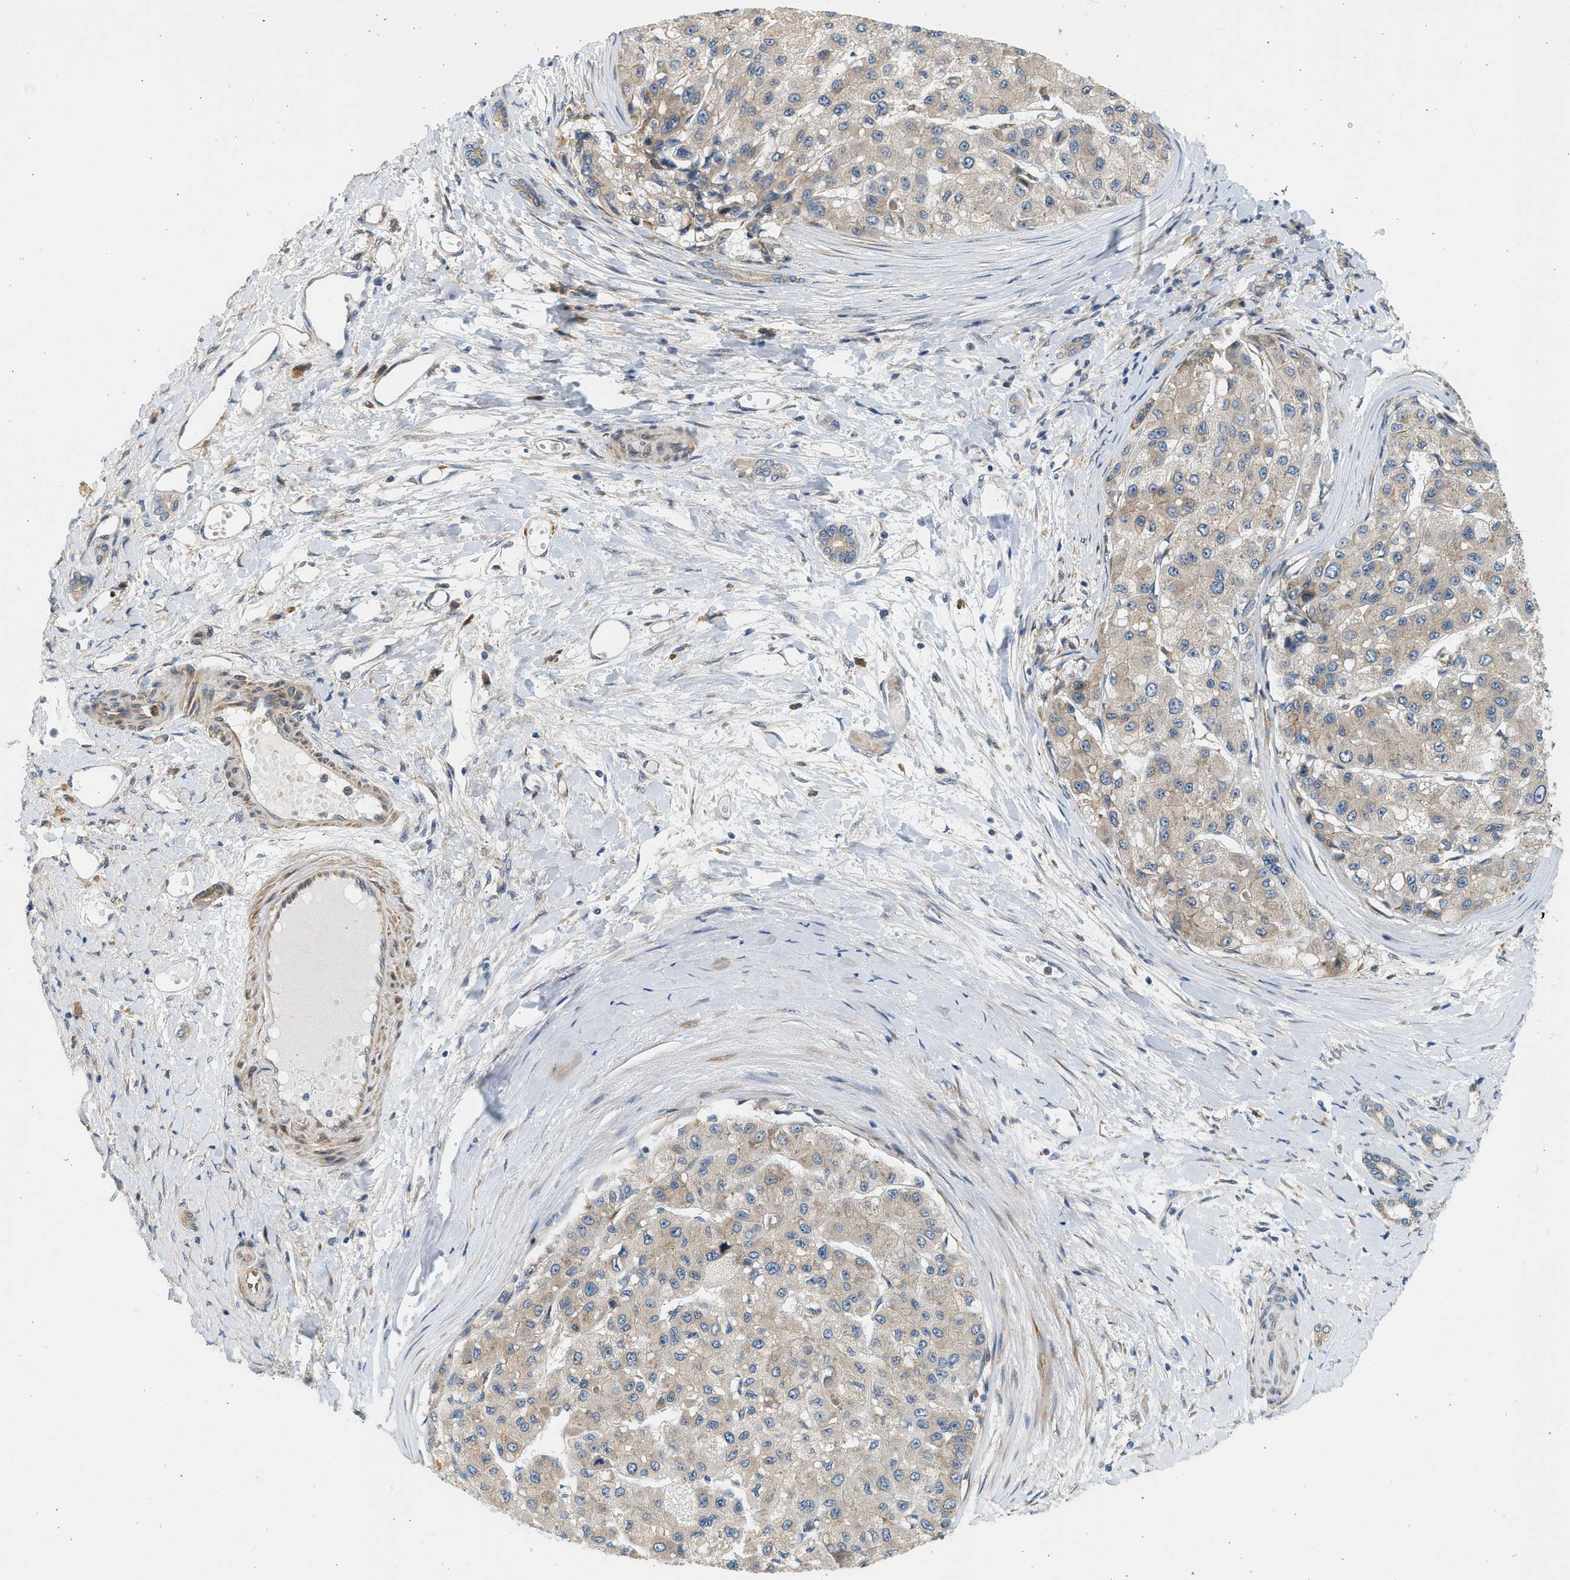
{"staining": {"intensity": "weak", "quantity": ">75%", "location": "cytoplasmic/membranous"}, "tissue": "liver cancer", "cell_type": "Tumor cells", "image_type": "cancer", "snomed": [{"axis": "morphology", "description": "Carcinoma, Hepatocellular, NOS"}, {"axis": "topography", "description": "Liver"}], "caption": "Liver cancer (hepatocellular carcinoma) stained with immunohistochemistry demonstrates weak cytoplasmic/membranous expression in approximately >75% of tumor cells. The protein of interest is stained brown, and the nuclei are stained in blue (DAB IHC with brightfield microscopy, high magnification).", "gene": "KDELR2", "patient": {"sex": "male", "age": 80}}